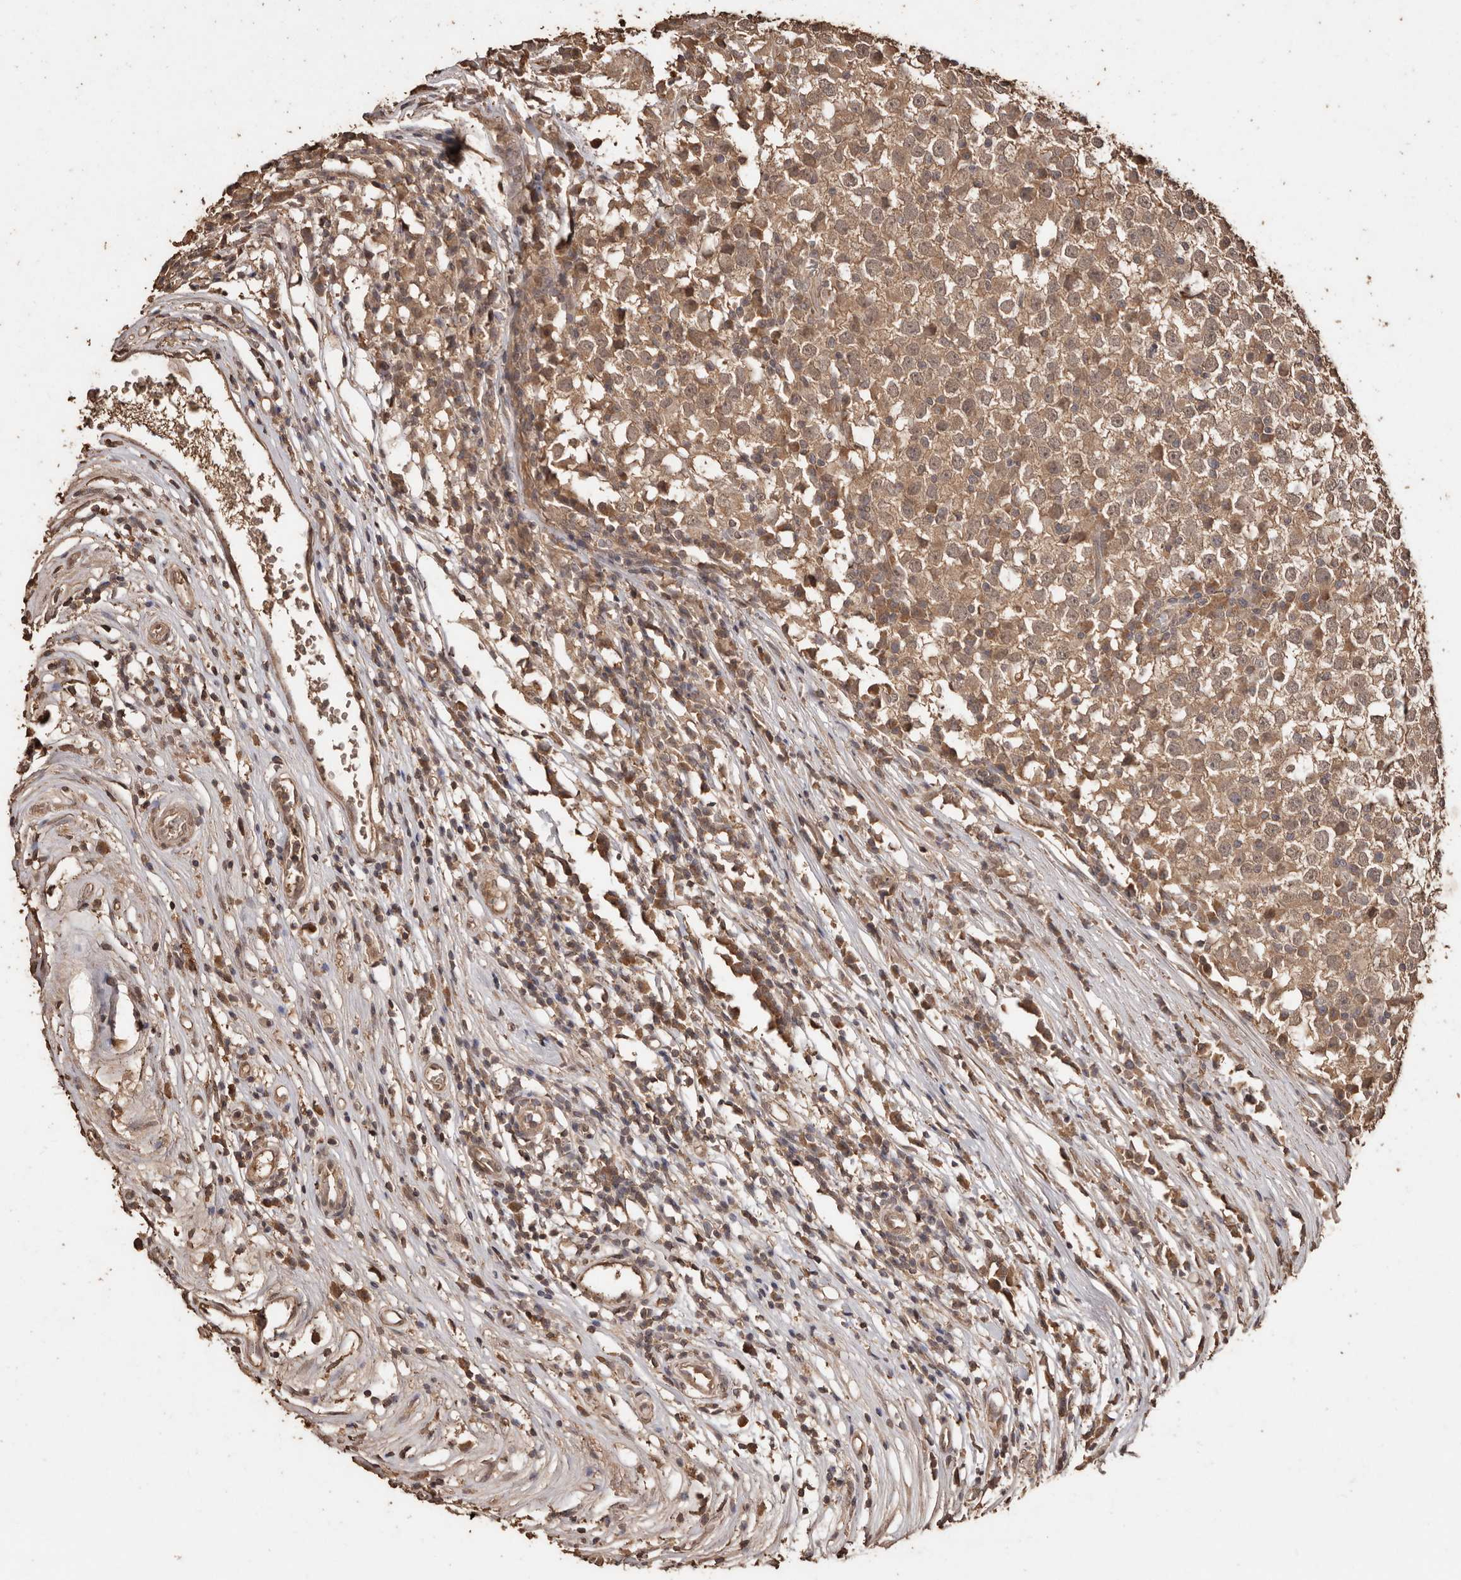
{"staining": {"intensity": "moderate", "quantity": ">75%", "location": "cytoplasmic/membranous"}, "tissue": "testis cancer", "cell_type": "Tumor cells", "image_type": "cancer", "snomed": [{"axis": "morphology", "description": "Seminoma, NOS"}, {"axis": "topography", "description": "Testis"}], "caption": "Testis seminoma stained with a protein marker reveals moderate staining in tumor cells.", "gene": "PKDCC", "patient": {"sex": "male", "age": 65}}